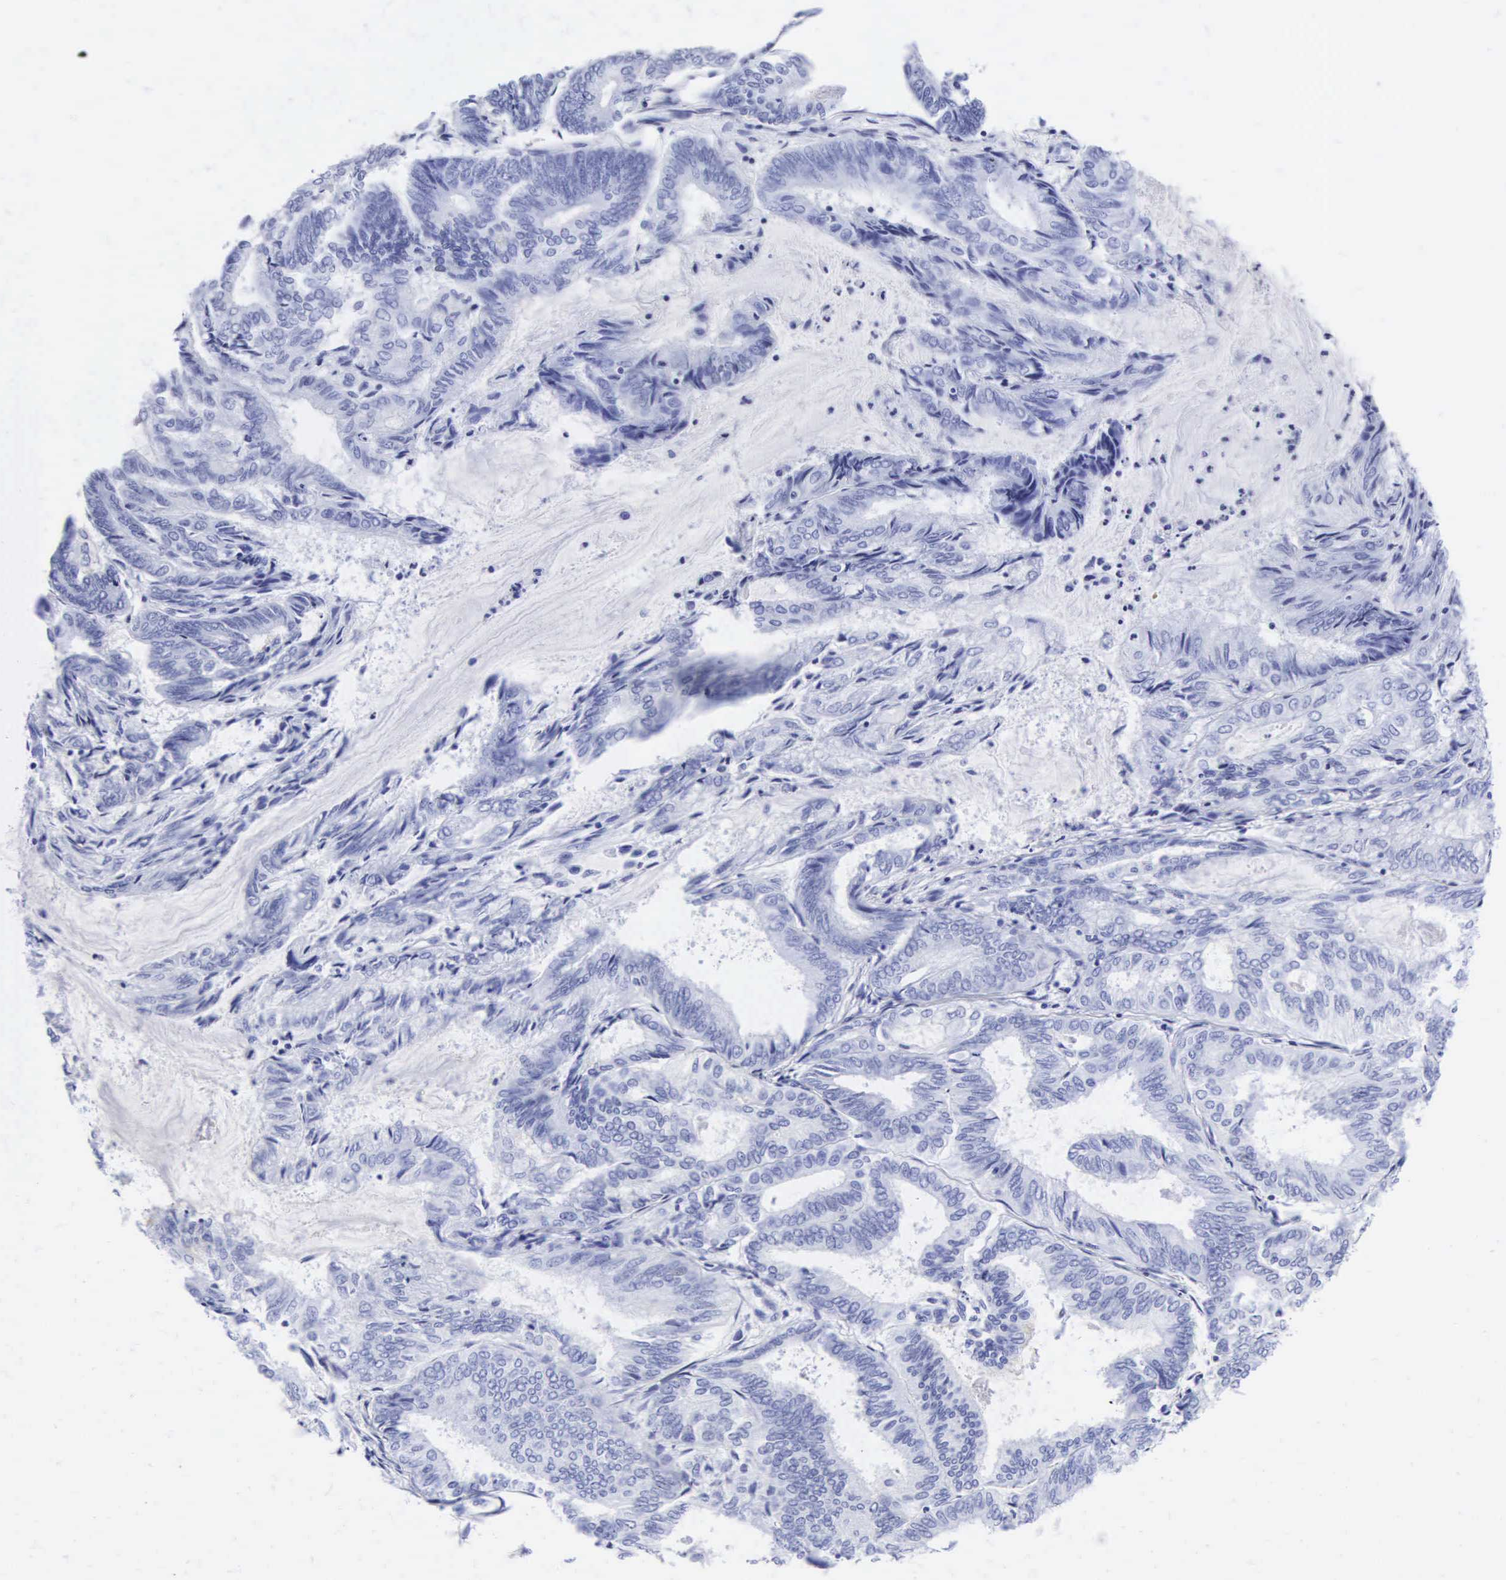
{"staining": {"intensity": "negative", "quantity": "none", "location": "none"}, "tissue": "endometrial cancer", "cell_type": "Tumor cells", "image_type": "cancer", "snomed": [{"axis": "morphology", "description": "Adenocarcinoma, NOS"}, {"axis": "topography", "description": "Endometrium"}], "caption": "Endometrial adenocarcinoma stained for a protein using immunohistochemistry (IHC) shows no staining tumor cells.", "gene": "CGB3", "patient": {"sex": "female", "age": 59}}